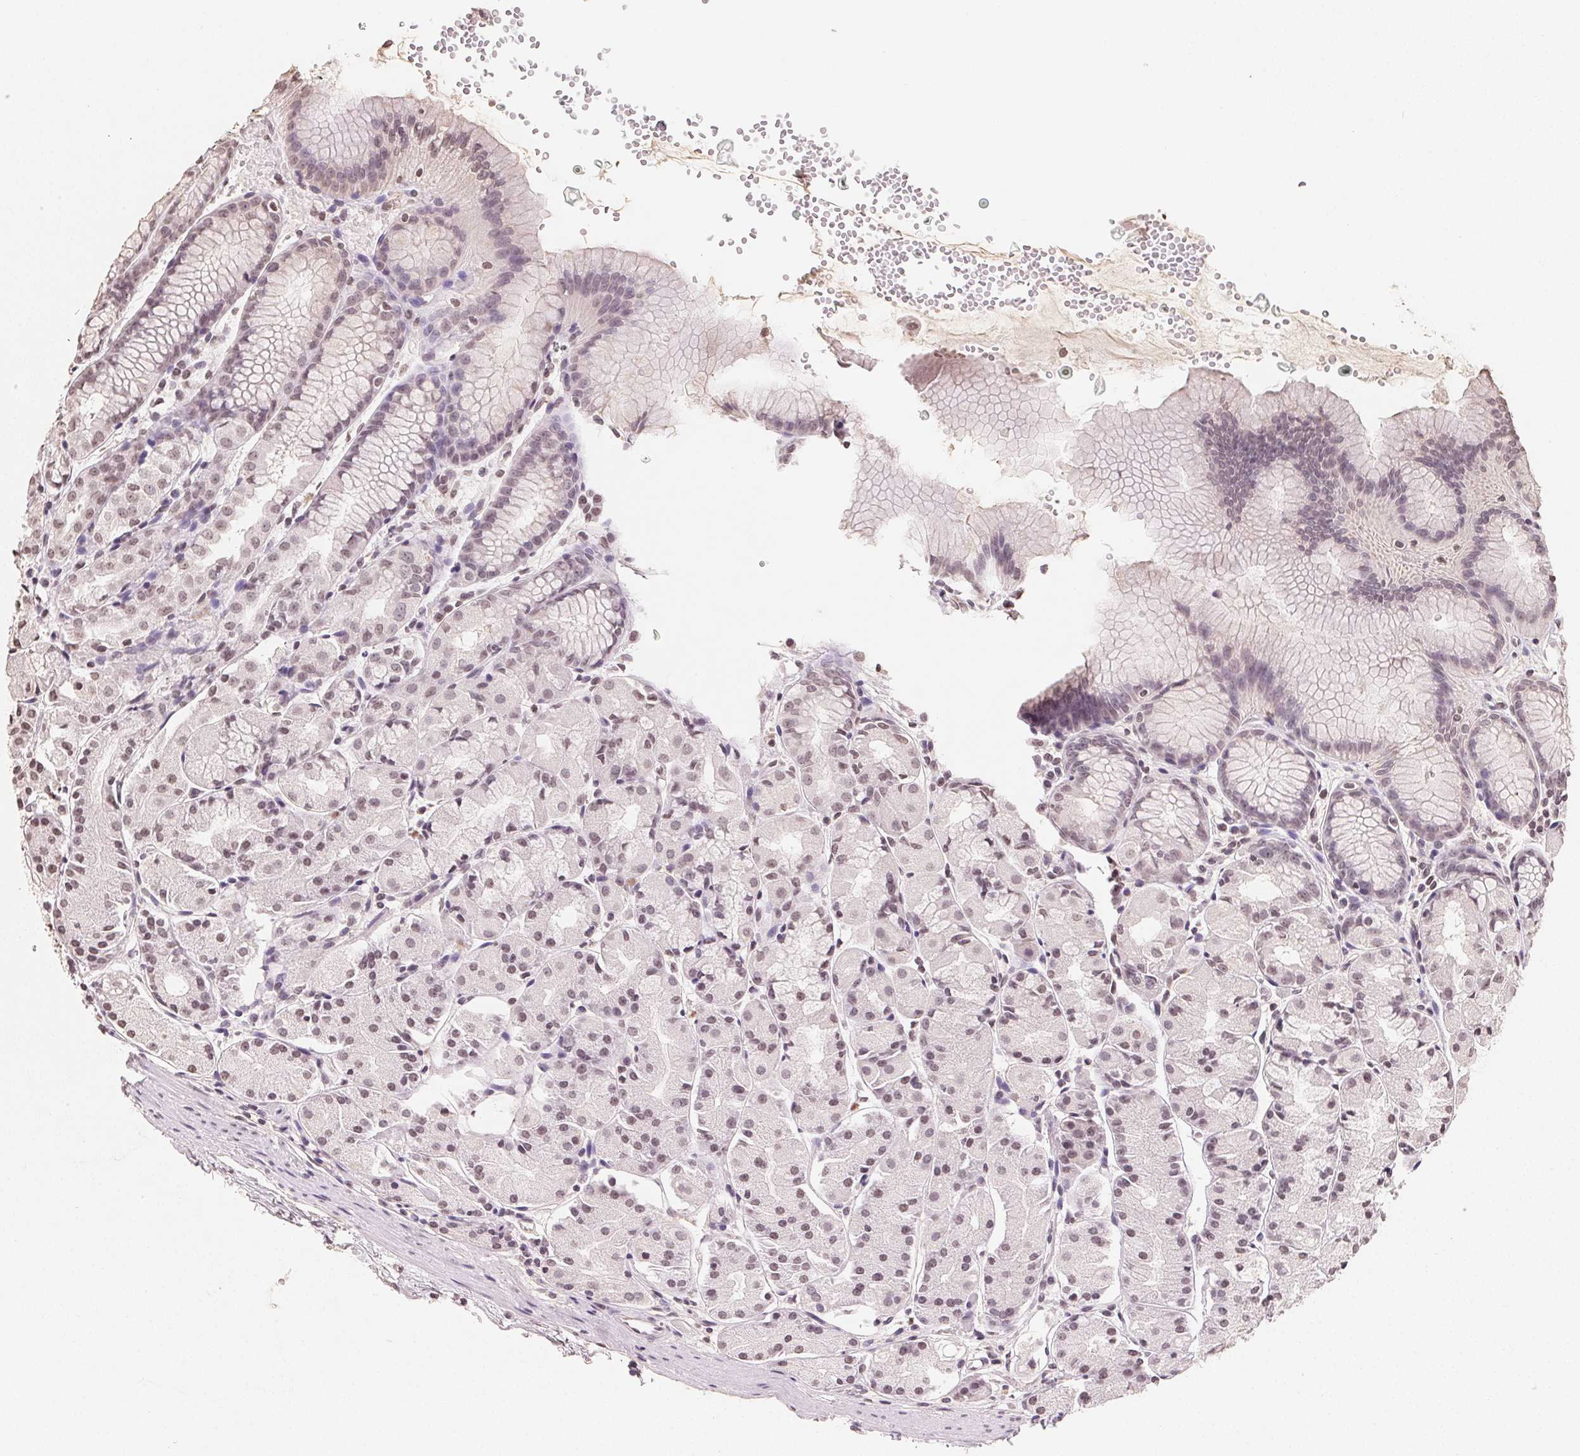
{"staining": {"intensity": "weak", "quantity": "25%-75%", "location": "nuclear"}, "tissue": "stomach", "cell_type": "Glandular cells", "image_type": "normal", "snomed": [{"axis": "morphology", "description": "Normal tissue, NOS"}, {"axis": "topography", "description": "Stomach, upper"}], "caption": "This image exhibits immunohistochemistry (IHC) staining of benign human stomach, with low weak nuclear expression in about 25%-75% of glandular cells.", "gene": "TBP", "patient": {"sex": "male", "age": 47}}